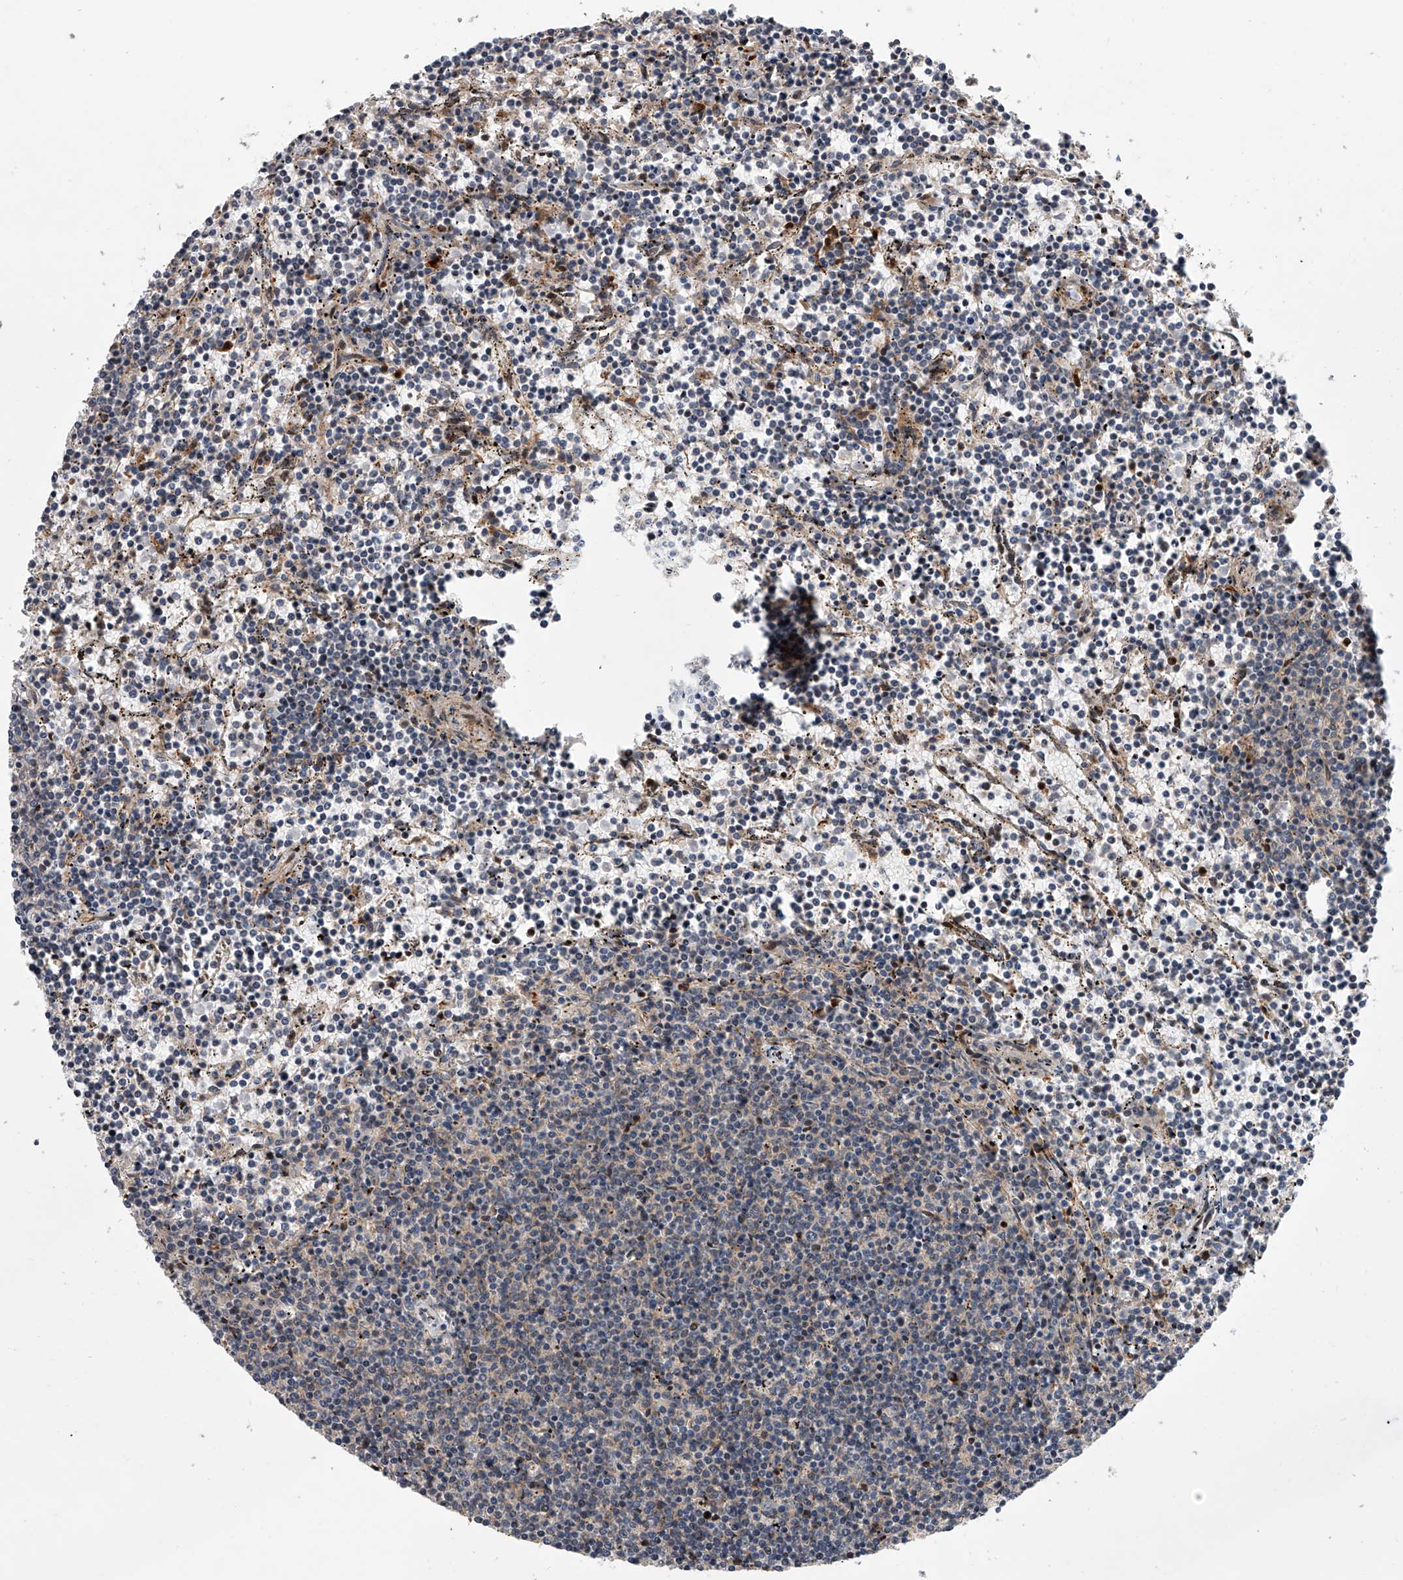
{"staining": {"intensity": "negative", "quantity": "none", "location": "none"}, "tissue": "lymphoma", "cell_type": "Tumor cells", "image_type": "cancer", "snomed": [{"axis": "morphology", "description": "Malignant lymphoma, non-Hodgkin's type, Low grade"}, {"axis": "topography", "description": "Spleen"}], "caption": "Tumor cells are negative for protein expression in human malignant lymphoma, non-Hodgkin's type (low-grade).", "gene": "DLGAP2", "patient": {"sex": "female", "age": 50}}